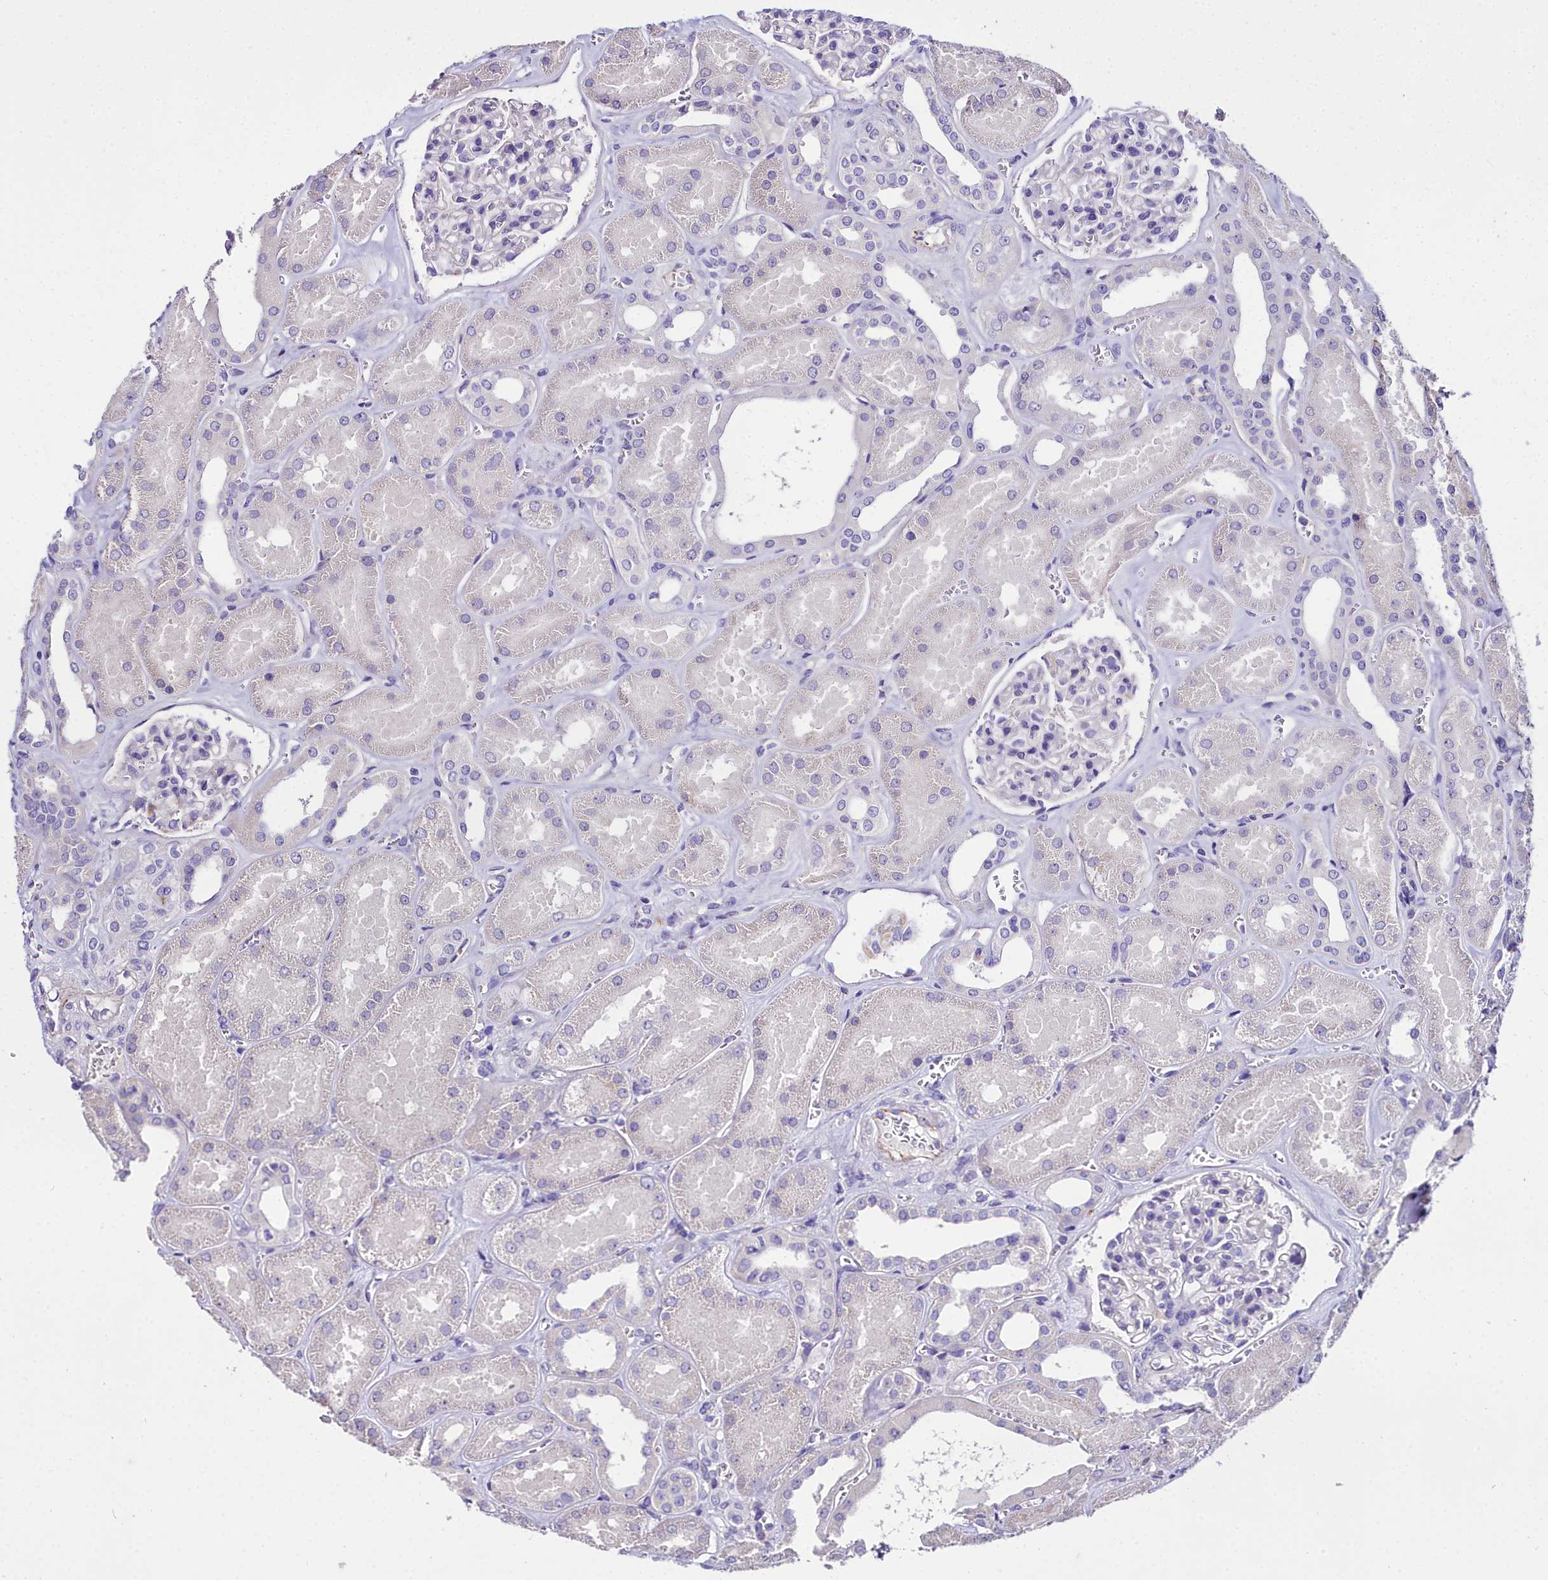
{"staining": {"intensity": "negative", "quantity": "none", "location": "none"}, "tissue": "kidney", "cell_type": "Cells in glomeruli", "image_type": "normal", "snomed": [{"axis": "morphology", "description": "Normal tissue, NOS"}, {"axis": "morphology", "description": "Adenocarcinoma, NOS"}, {"axis": "topography", "description": "Kidney"}], "caption": "An immunohistochemistry (IHC) image of benign kidney is shown. There is no staining in cells in glomeruli of kidney. (Brightfield microscopy of DAB immunohistochemistry (IHC) at high magnification).", "gene": "MS4A18", "patient": {"sex": "female", "age": 68}}